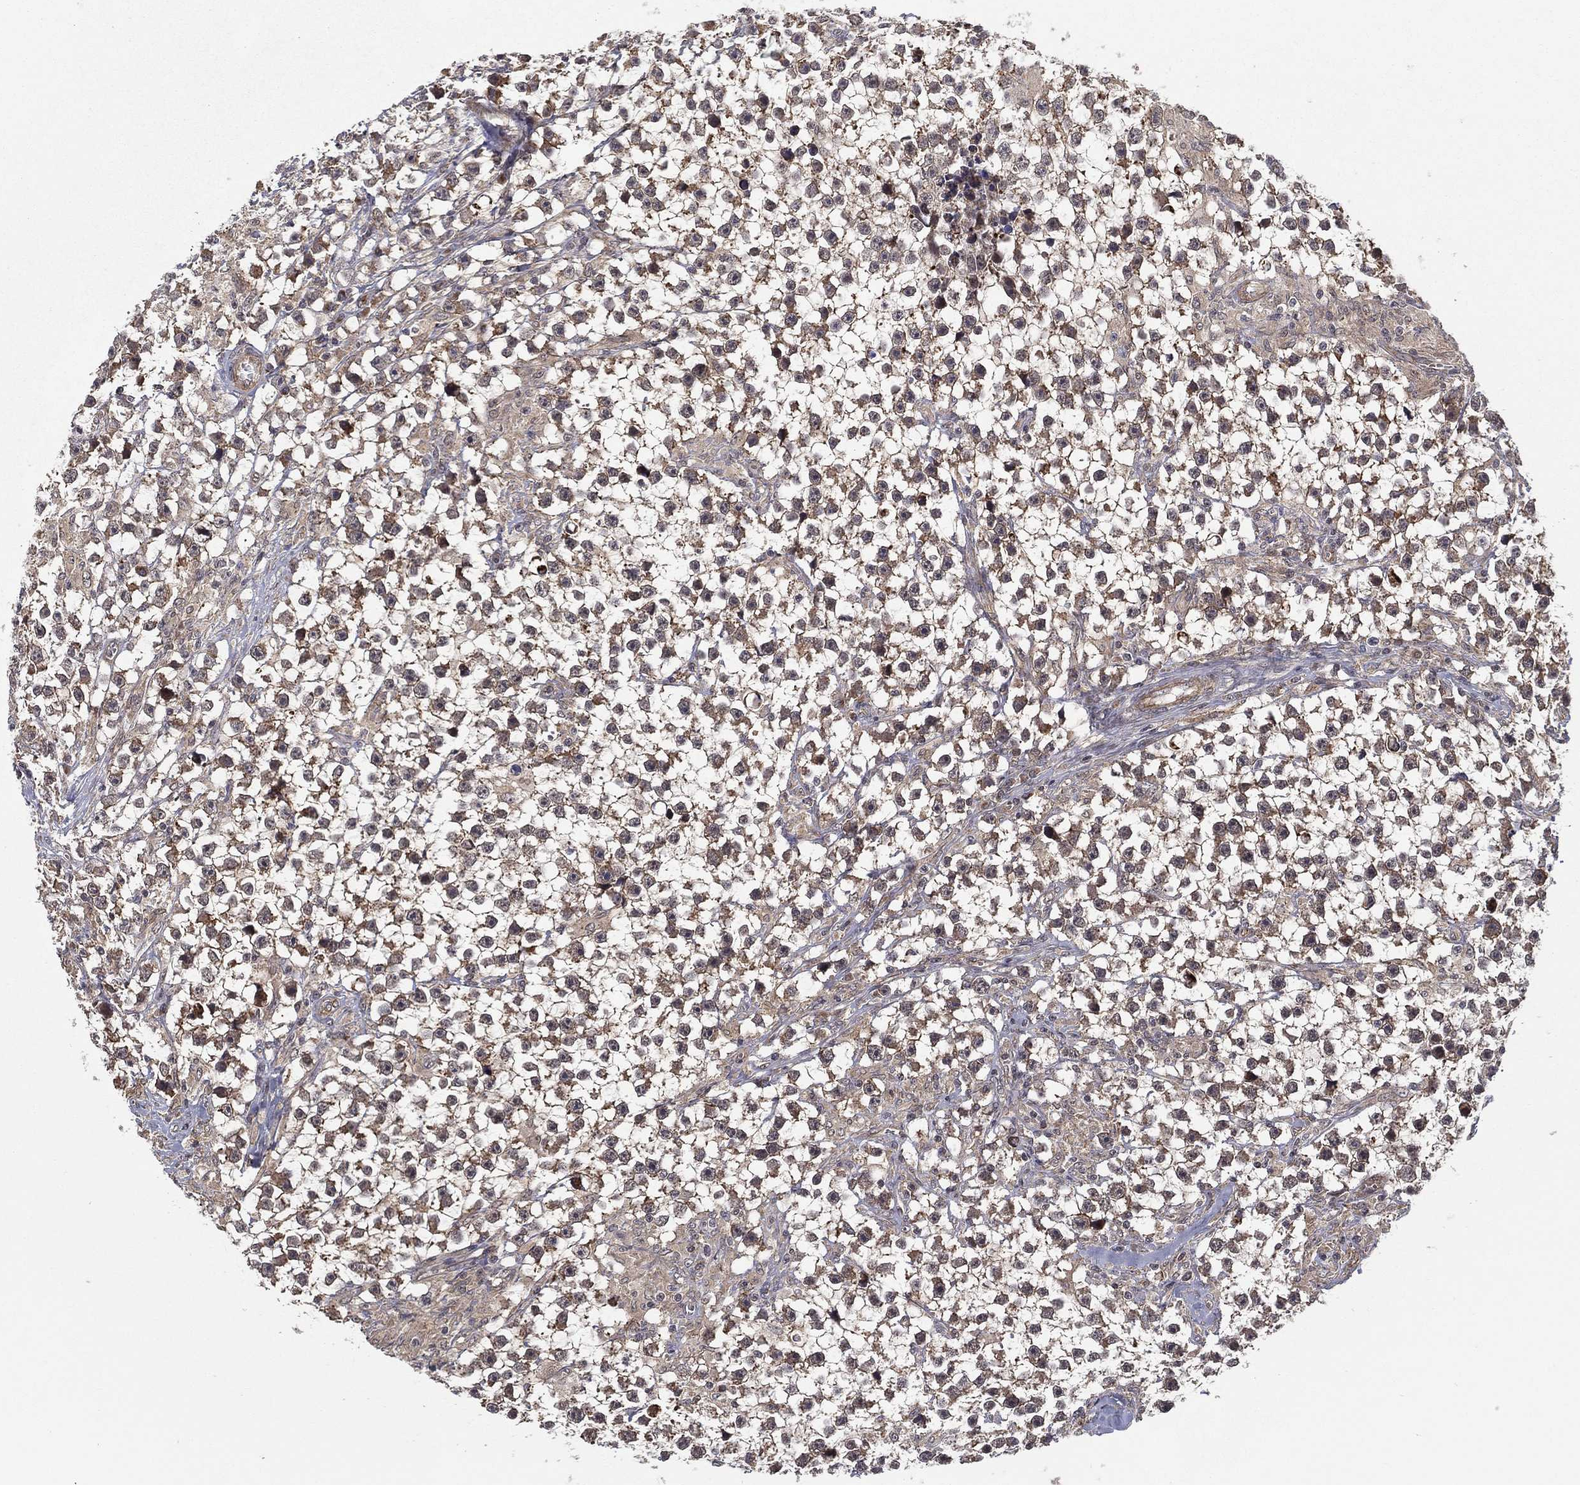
{"staining": {"intensity": "weak", "quantity": "25%-75%", "location": "cytoplasmic/membranous"}, "tissue": "testis cancer", "cell_type": "Tumor cells", "image_type": "cancer", "snomed": [{"axis": "morphology", "description": "Seminoma, NOS"}, {"axis": "topography", "description": "Testis"}], "caption": "Brown immunohistochemical staining in seminoma (testis) reveals weak cytoplasmic/membranous staining in approximately 25%-75% of tumor cells.", "gene": "UACA", "patient": {"sex": "male", "age": 59}}